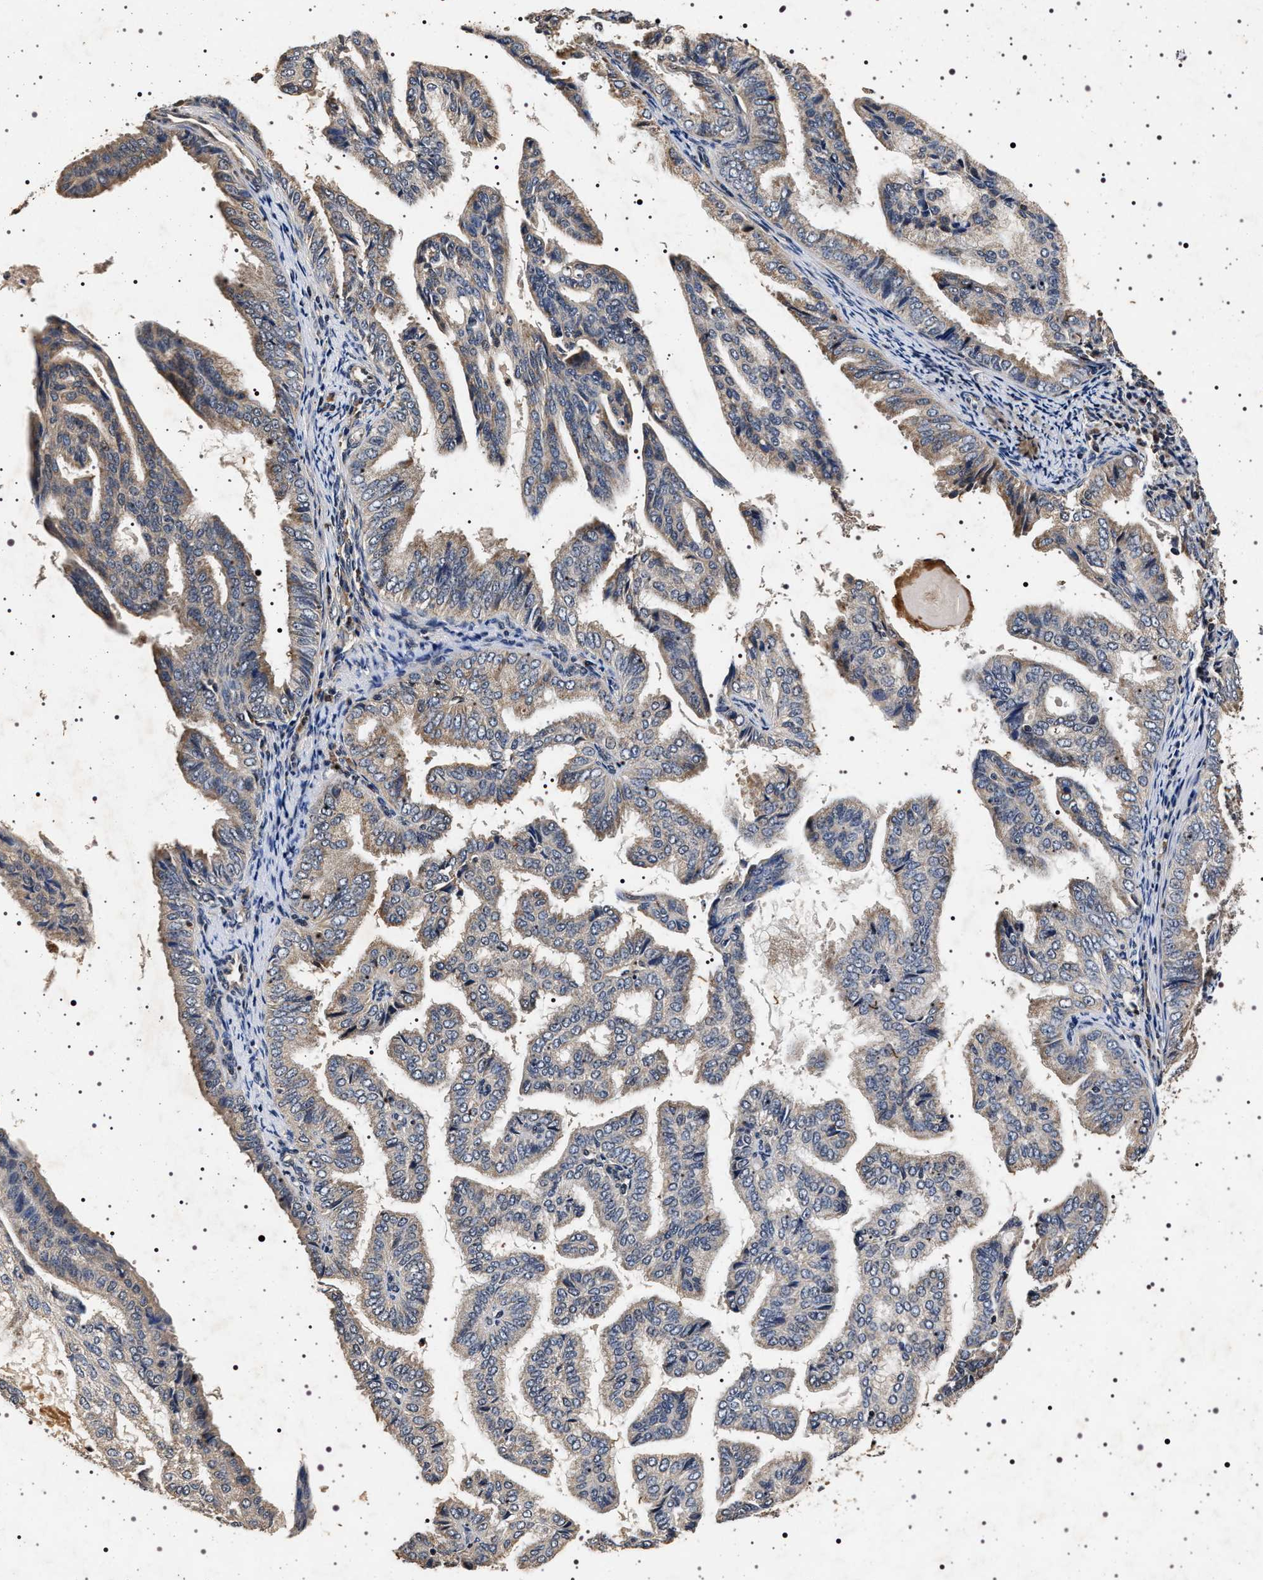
{"staining": {"intensity": "weak", "quantity": "25%-75%", "location": "cytoplasmic/membranous"}, "tissue": "endometrial cancer", "cell_type": "Tumor cells", "image_type": "cancer", "snomed": [{"axis": "morphology", "description": "Adenocarcinoma, NOS"}, {"axis": "topography", "description": "Endometrium"}], "caption": "Human endometrial cancer stained with a protein marker exhibits weak staining in tumor cells.", "gene": "CDKN1B", "patient": {"sex": "female", "age": 58}}